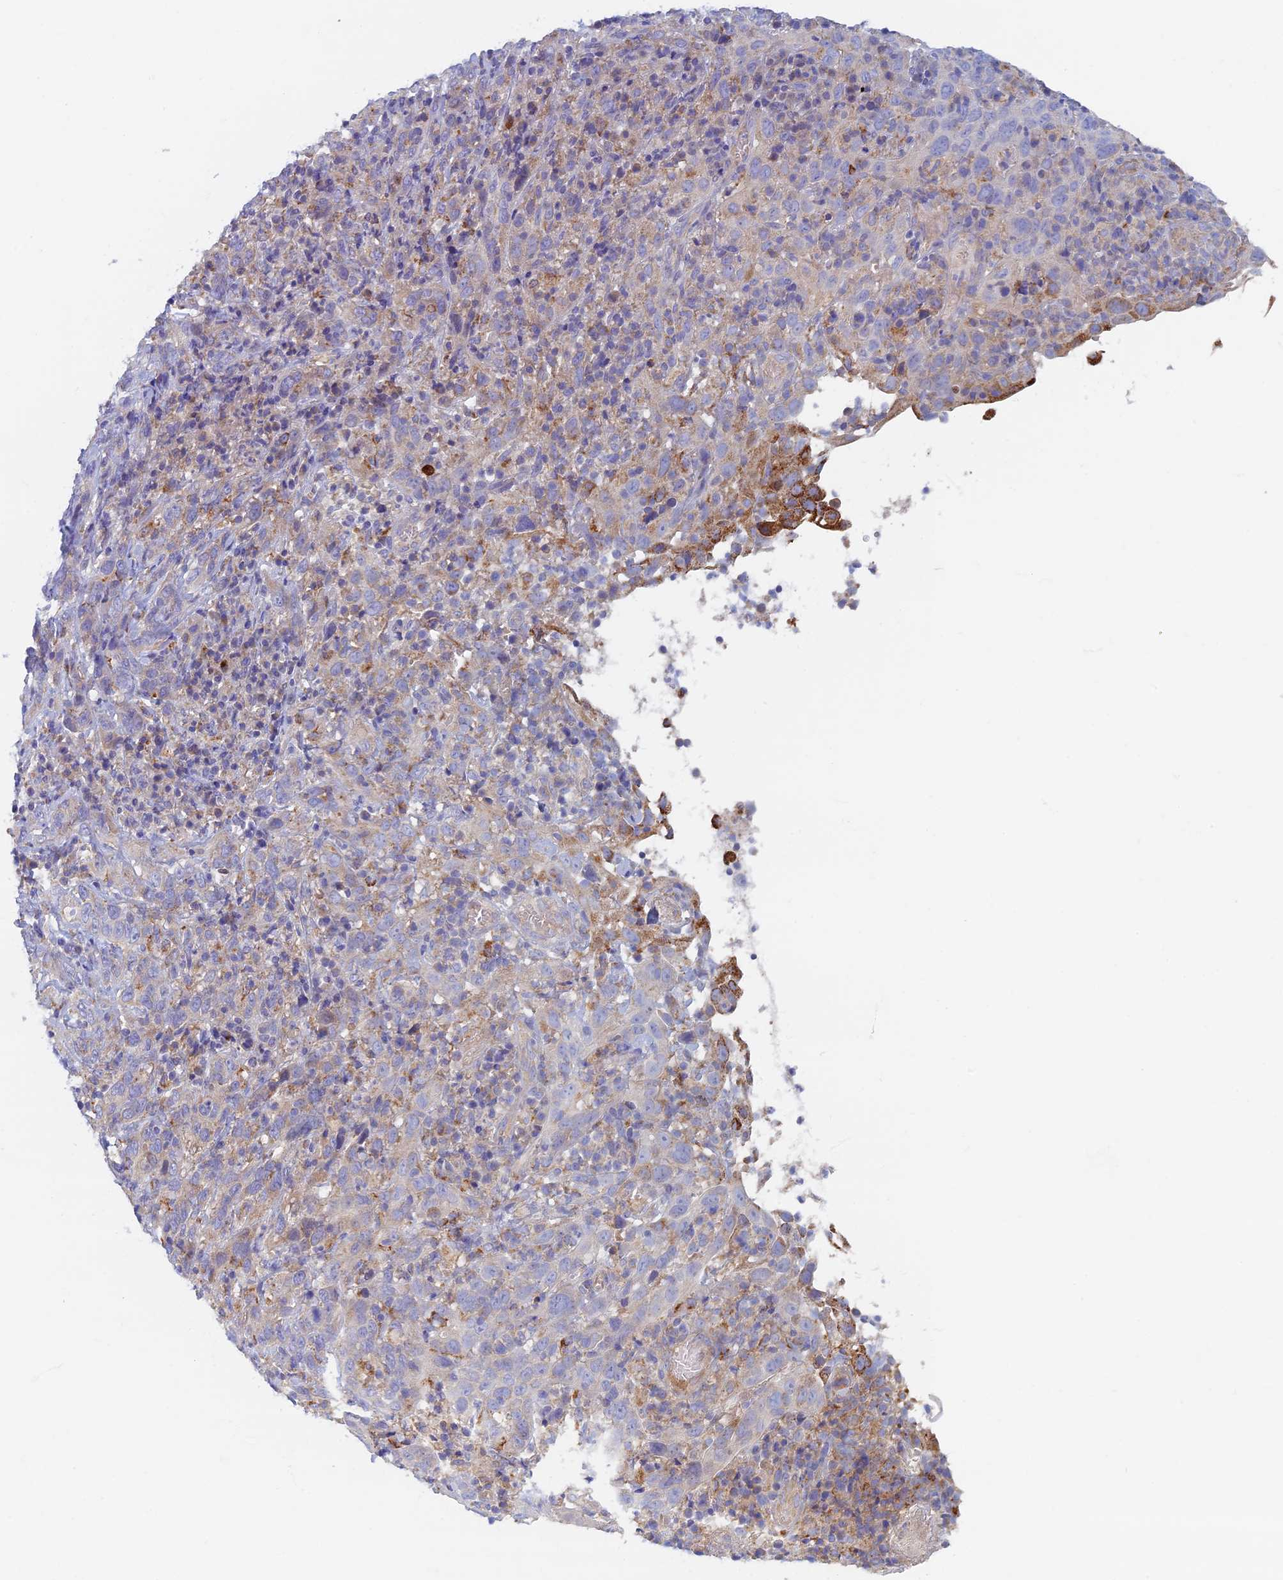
{"staining": {"intensity": "negative", "quantity": "none", "location": "none"}, "tissue": "cervical cancer", "cell_type": "Tumor cells", "image_type": "cancer", "snomed": [{"axis": "morphology", "description": "Squamous cell carcinoma, NOS"}, {"axis": "topography", "description": "Cervix"}], "caption": "Protein analysis of cervical squamous cell carcinoma exhibits no significant staining in tumor cells. (DAB immunohistochemistry, high magnification).", "gene": "TMEM44", "patient": {"sex": "female", "age": 46}}